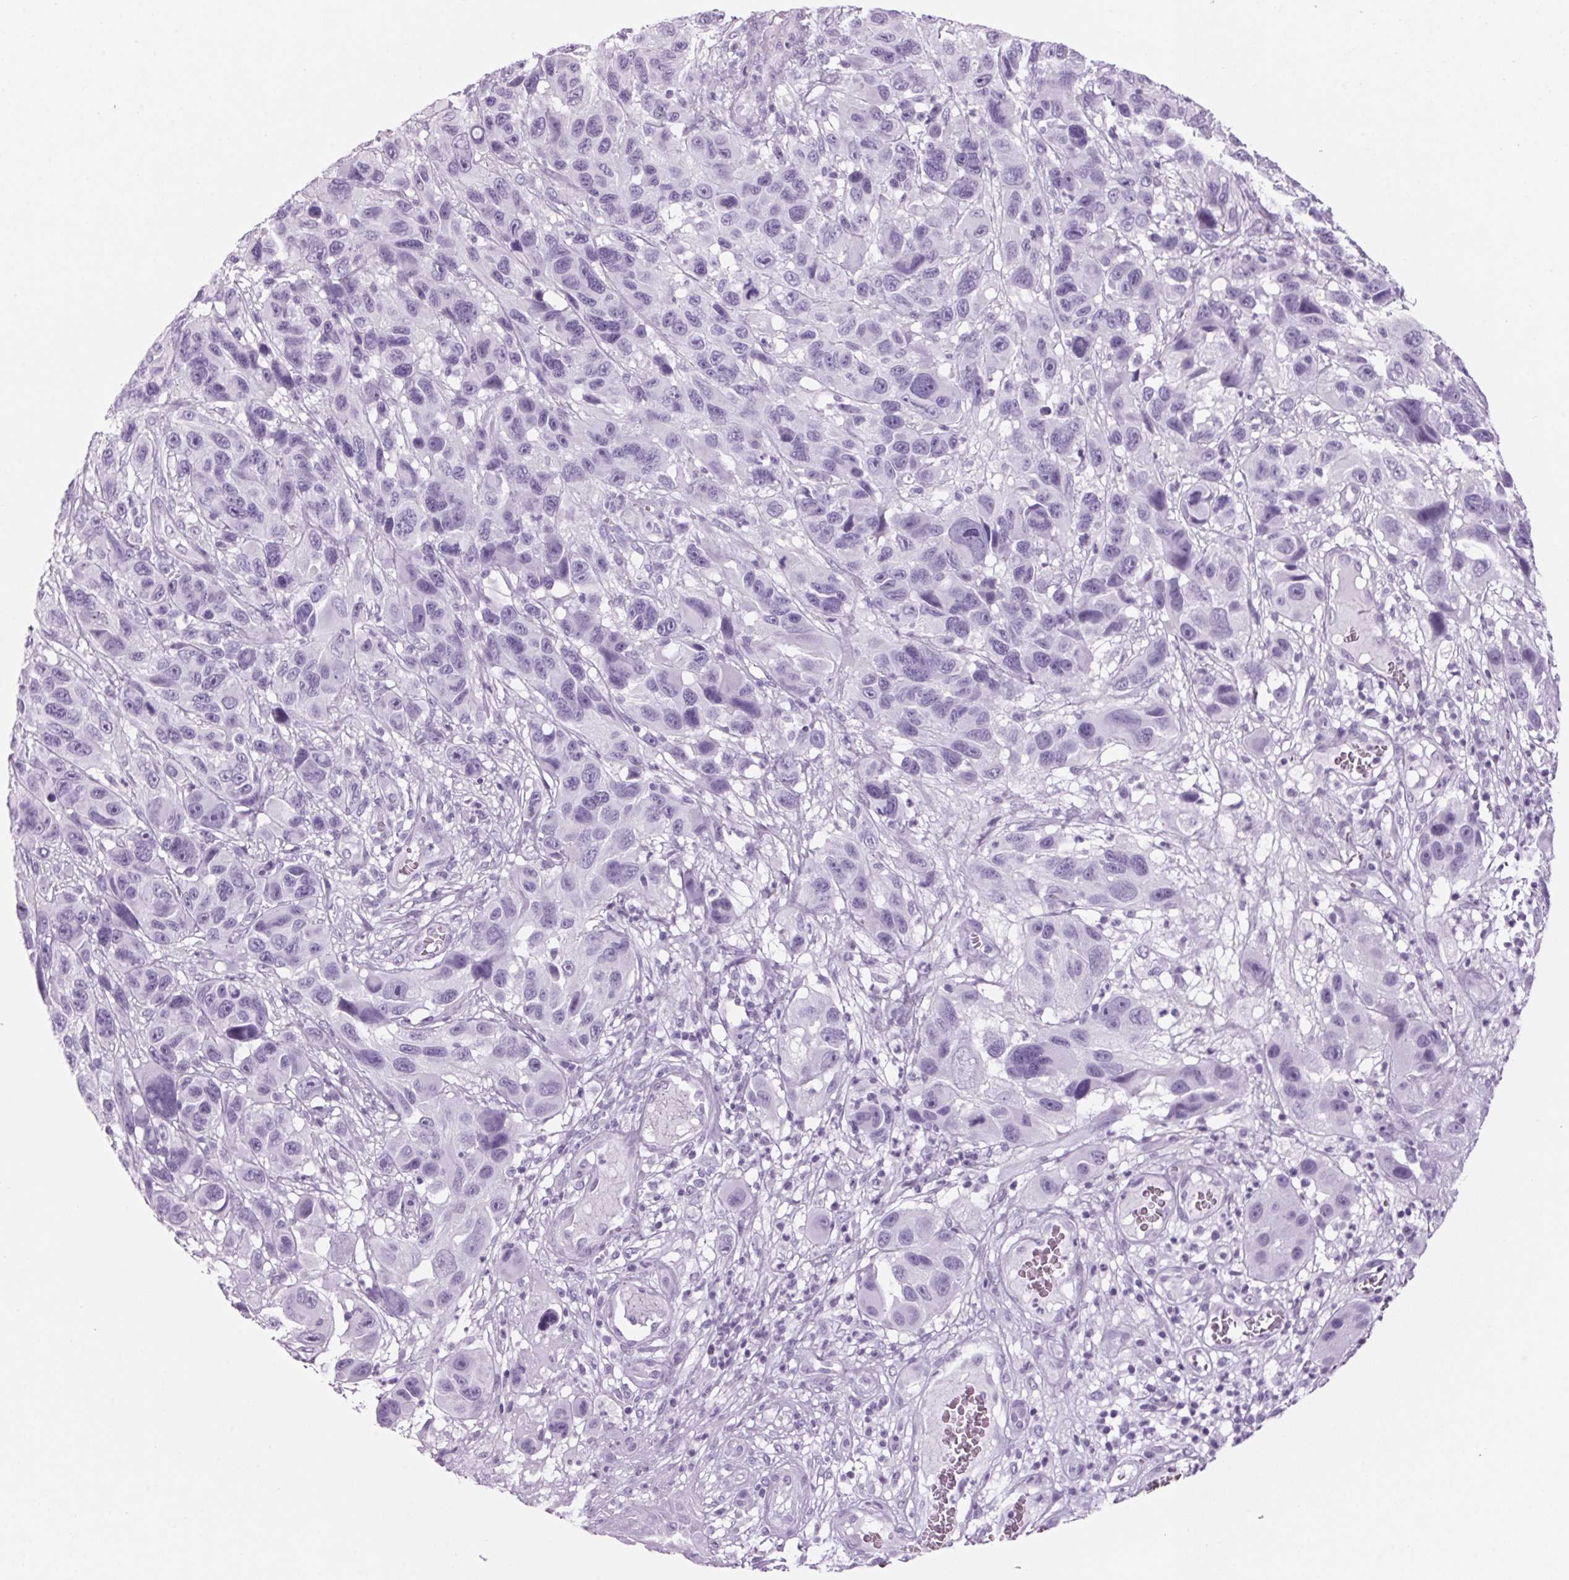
{"staining": {"intensity": "negative", "quantity": "none", "location": "none"}, "tissue": "melanoma", "cell_type": "Tumor cells", "image_type": "cancer", "snomed": [{"axis": "morphology", "description": "Malignant melanoma, NOS"}, {"axis": "topography", "description": "Skin"}], "caption": "Immunohistochemistry (IHC) image of human melanoma stained for a protein (brown), which exhibits no staining in tumor cells.", "gene": "PPP1R1A", "patient": {"sex": "male", "age": 53}}